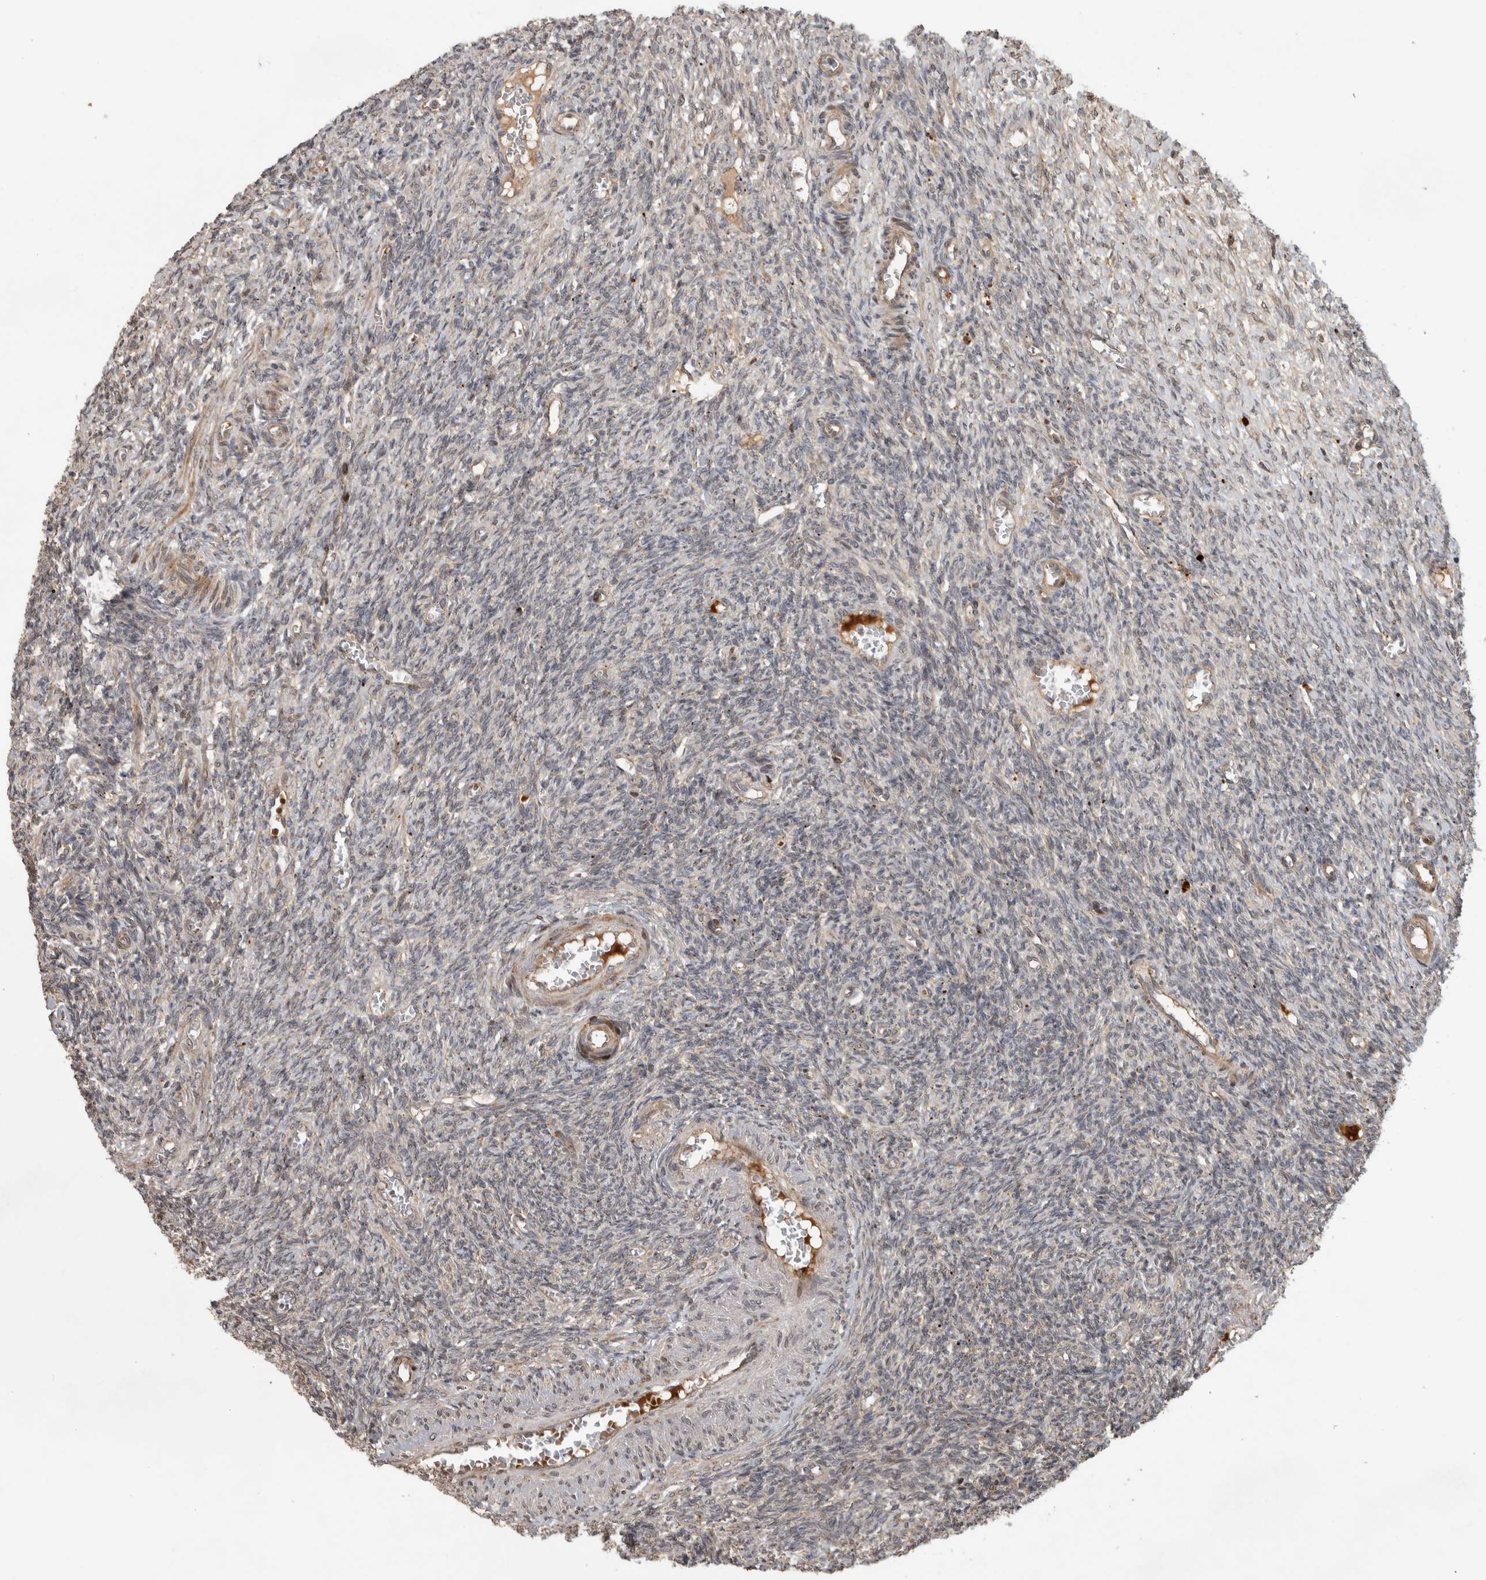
{"staining": {"intensity": "moderate", "quantity": ">75%", "location": "cytoplasmic/membranous"}, "tissue": "ovary", "cell_type": "Follicle cells", "image_type": "normal", "snomed": [{"axis": "morphology", "description": "Normal tissue, NOS"}, {"axis": "topography", "description": "Ovary"}], "caption": "A brown stain highlights moderate cytoplasmic/membranous staining of a protein in follicle cells of normal human ovary.", "gene": "PITPNC1", "patient": {"sex": "female", "age": 27}}